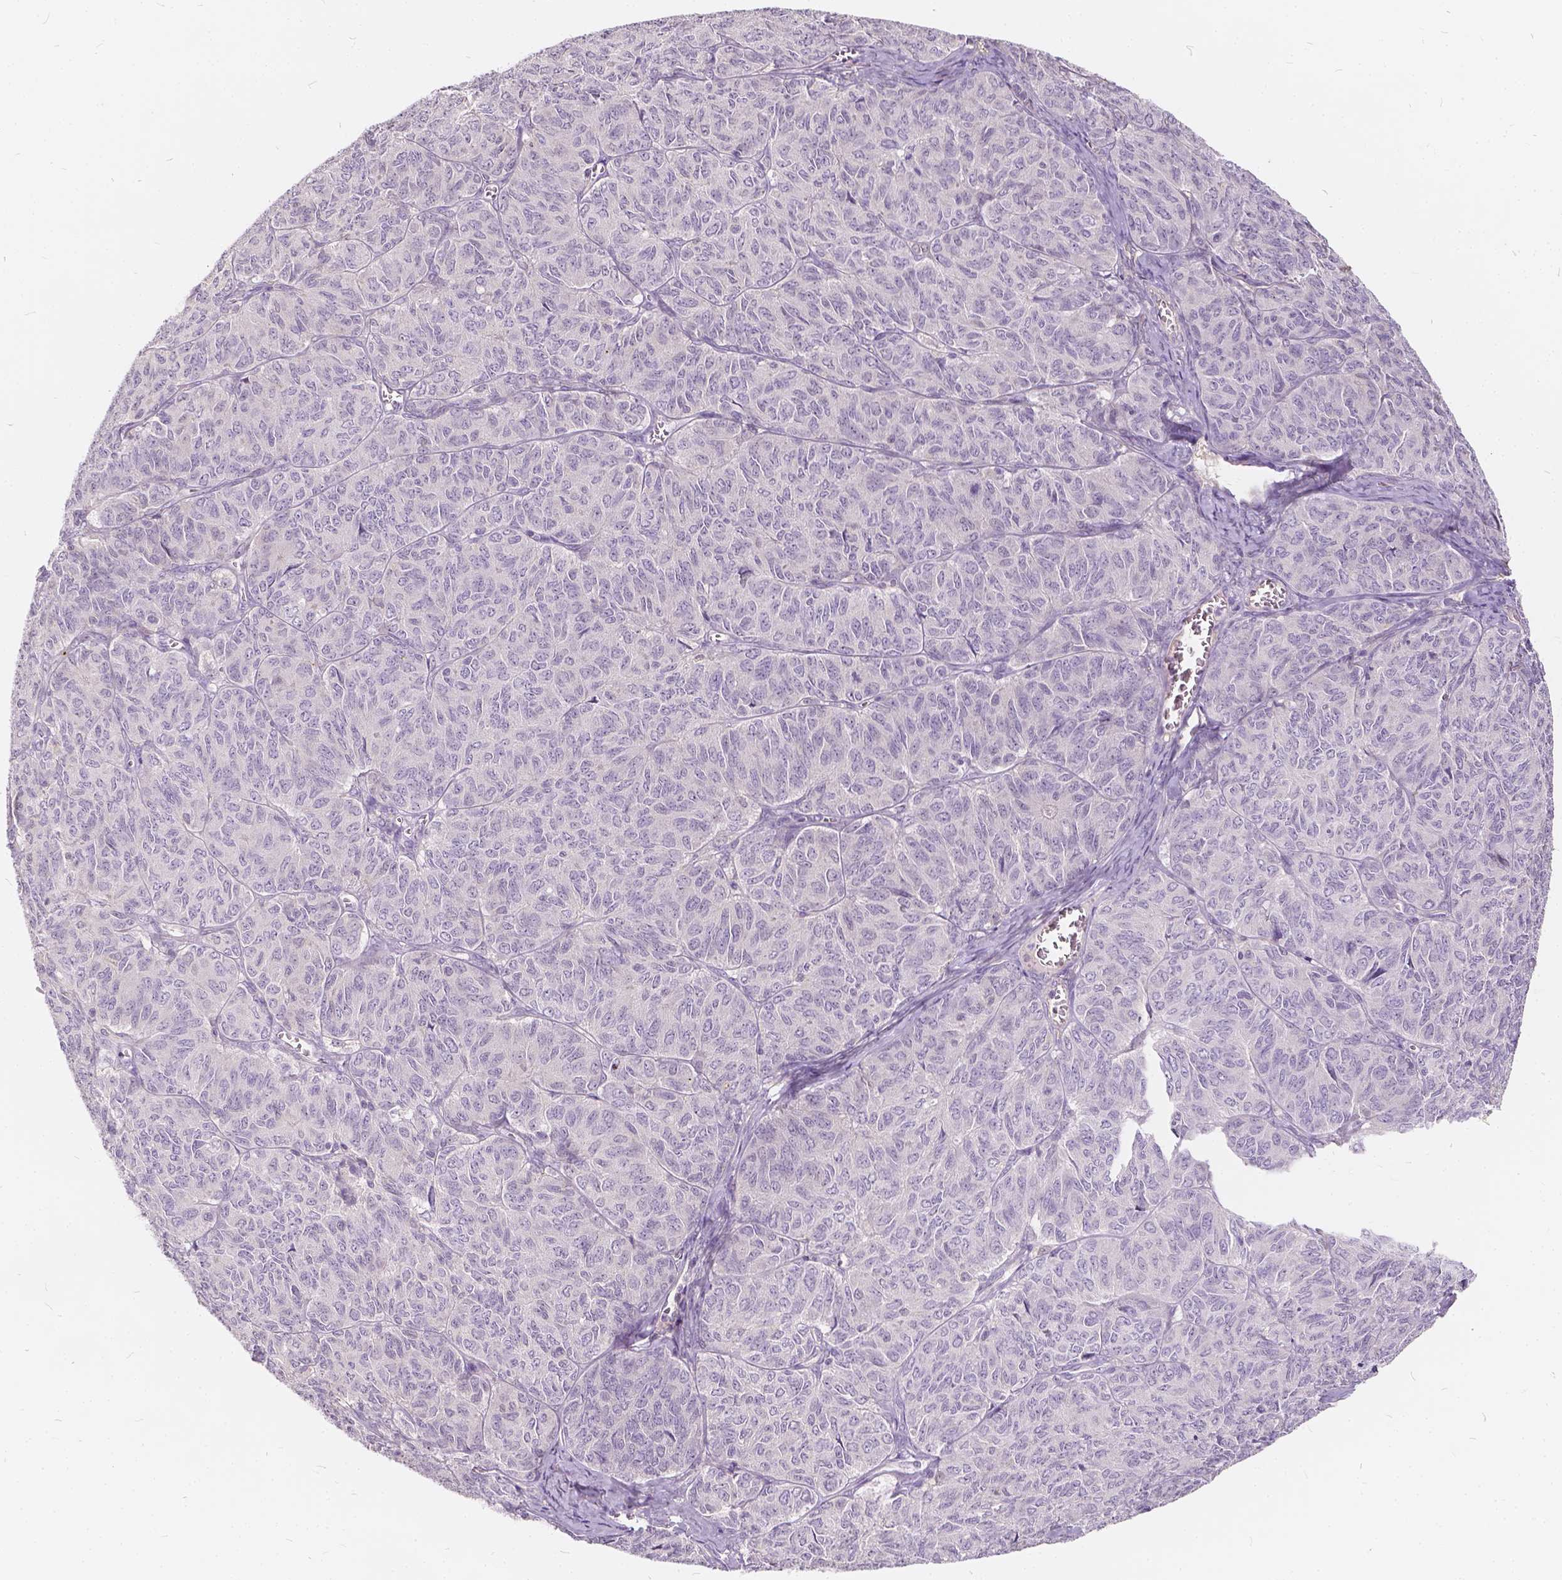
{"staining": {"intensity": "negative", "quantity": "none", "location": "none"}, "tissue": "ovarian cancer", "cell_type": "Tumor cells", "image_type": "cancer", "snomed": [{"axis": "morphology", "description": "Carcinoma, endometroid"}, {"axis": "topography", "description": "Ovary"}], "caption": "This is an immunohistochemistry (IHC) micrograph of human ovarian endometroid carcinoma. There is no positivity in tumor cells.", "gene": "KIAA0513", "patient": {"sex": "female", "age": 80}}